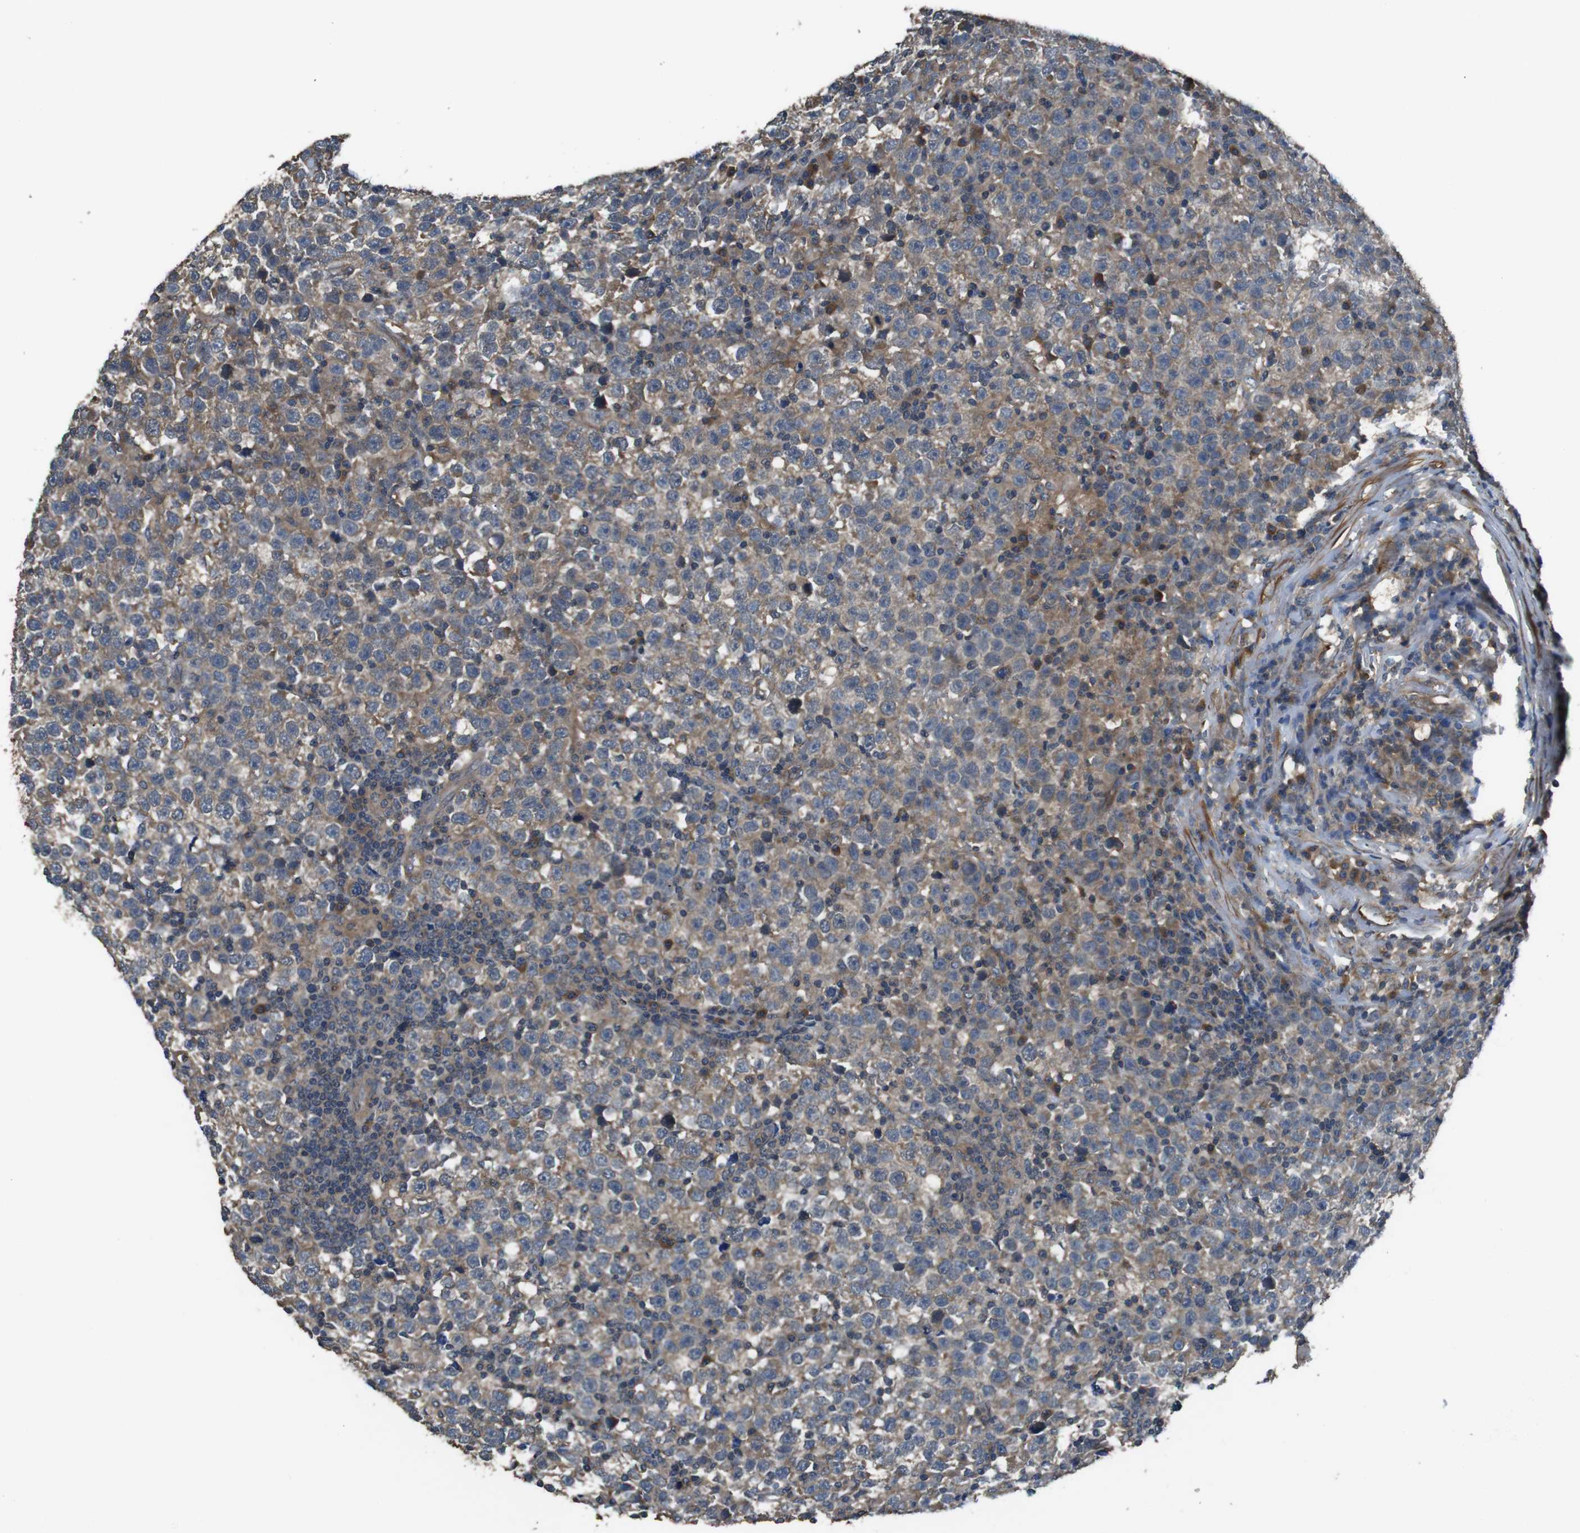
{"staining": {"intensity": "moderate", "quantity": "25%-75%", "location": "cytoplasmic/membranous"}, "tissue": "testis cancer", "cell_type": "Tumor cells", "image_type": "cancer", "snomed": [{"axis": "morphology", "description": "Seminoma, NOS"}, {"axis": "topography", "description": "Testis"}], "caption": "Seminoma (testis) stained with a brown dye shows moderate cytoplasmic/membranous positive expression in approximately 25%-75% of tumor cells.", "gene": "FUT2", "patient": {"sex": "male", "age": 43}}